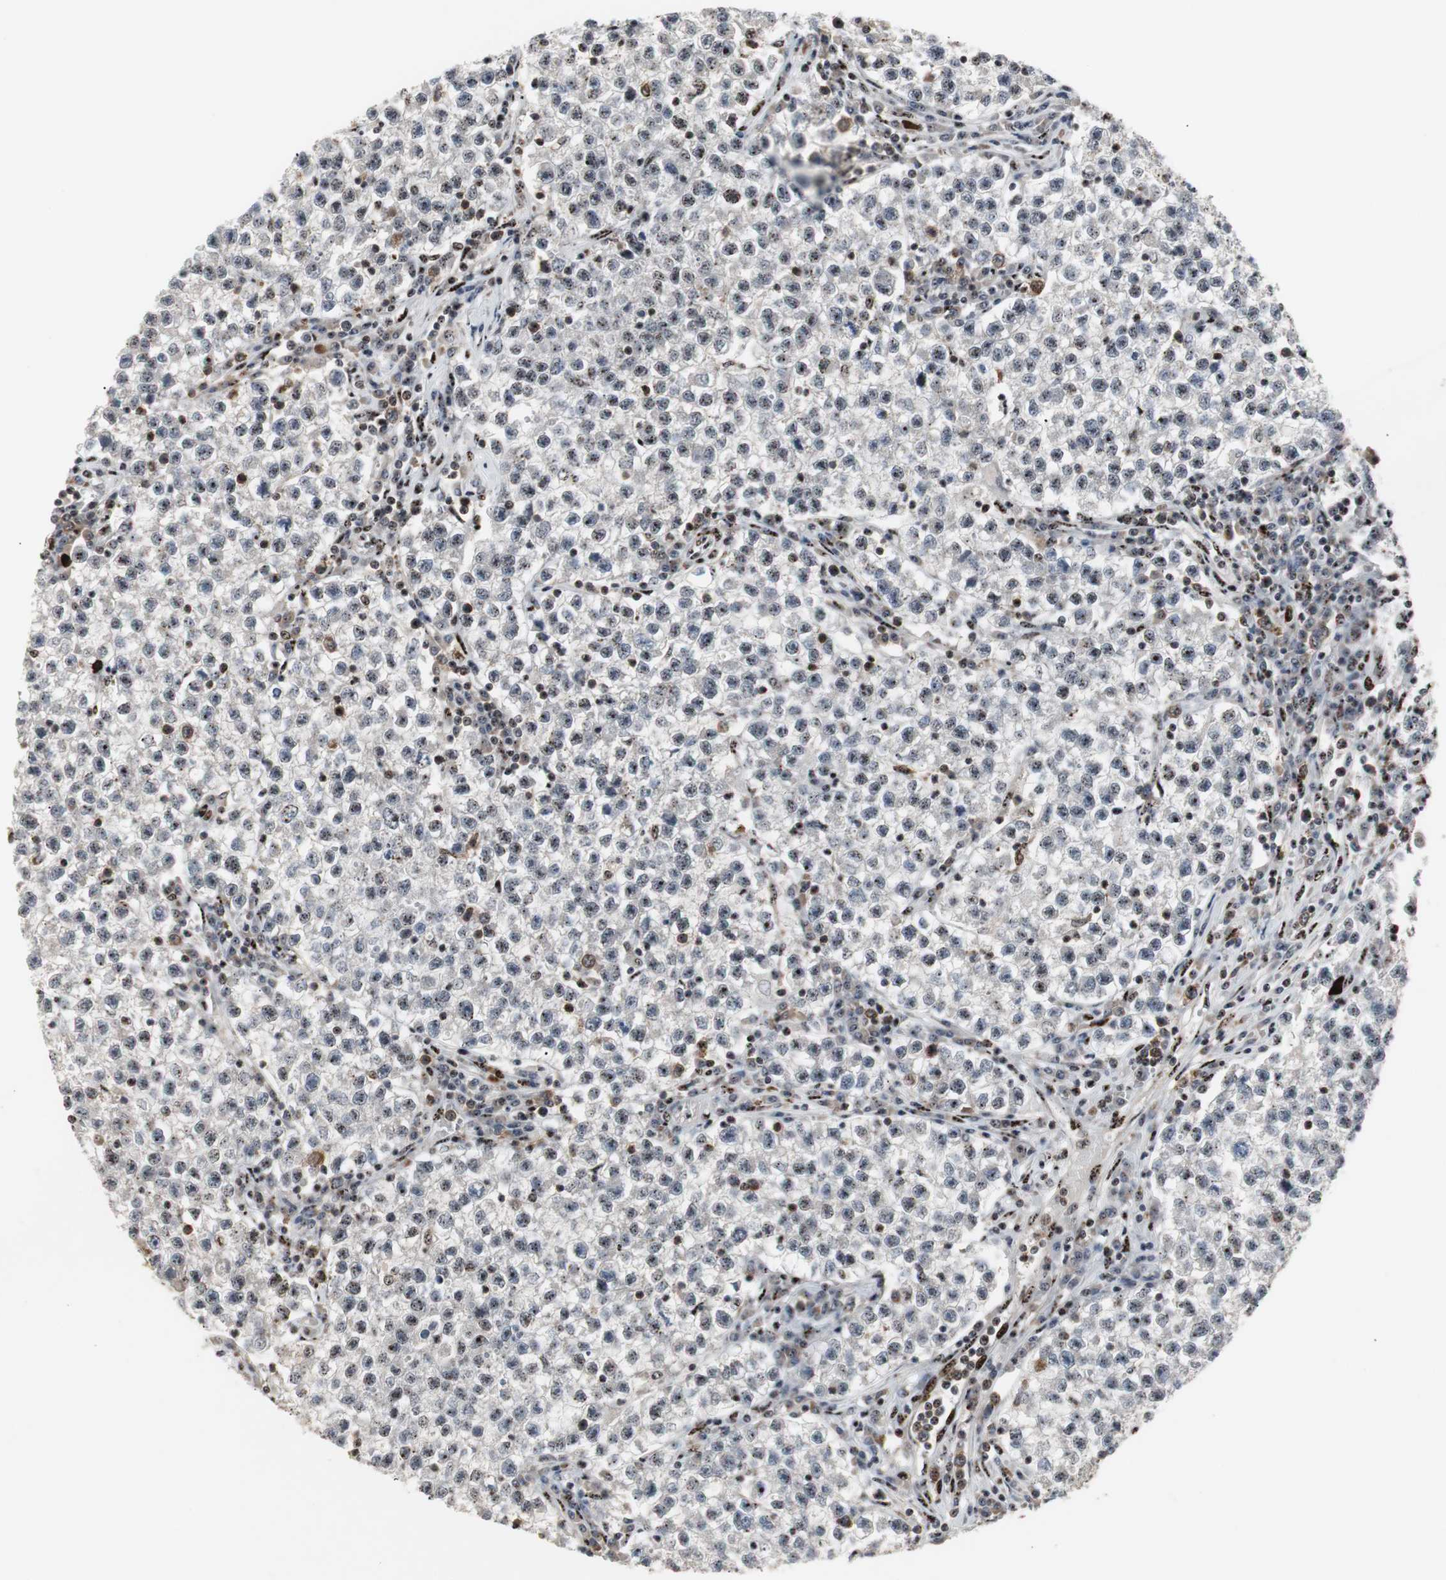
{"staining": {"intensity": "negative", "quantity": "none", "location": "none"}, "tissue": "testis cancer", "cell_type": "Tumor cells", "image_type": "cancer", "snomed": [{"axis": "morphology", "description": "Seminoma, NOS"}, {"axis": "topography", "description": "Testis"}], "caption": "This is a photomicrograph of immunohistochemistry (IHC) staining of testis cancer, which shows no positivity in tumor cells.", "gene": "GRK2", "patient": {"sex": "male", "age": 22}}